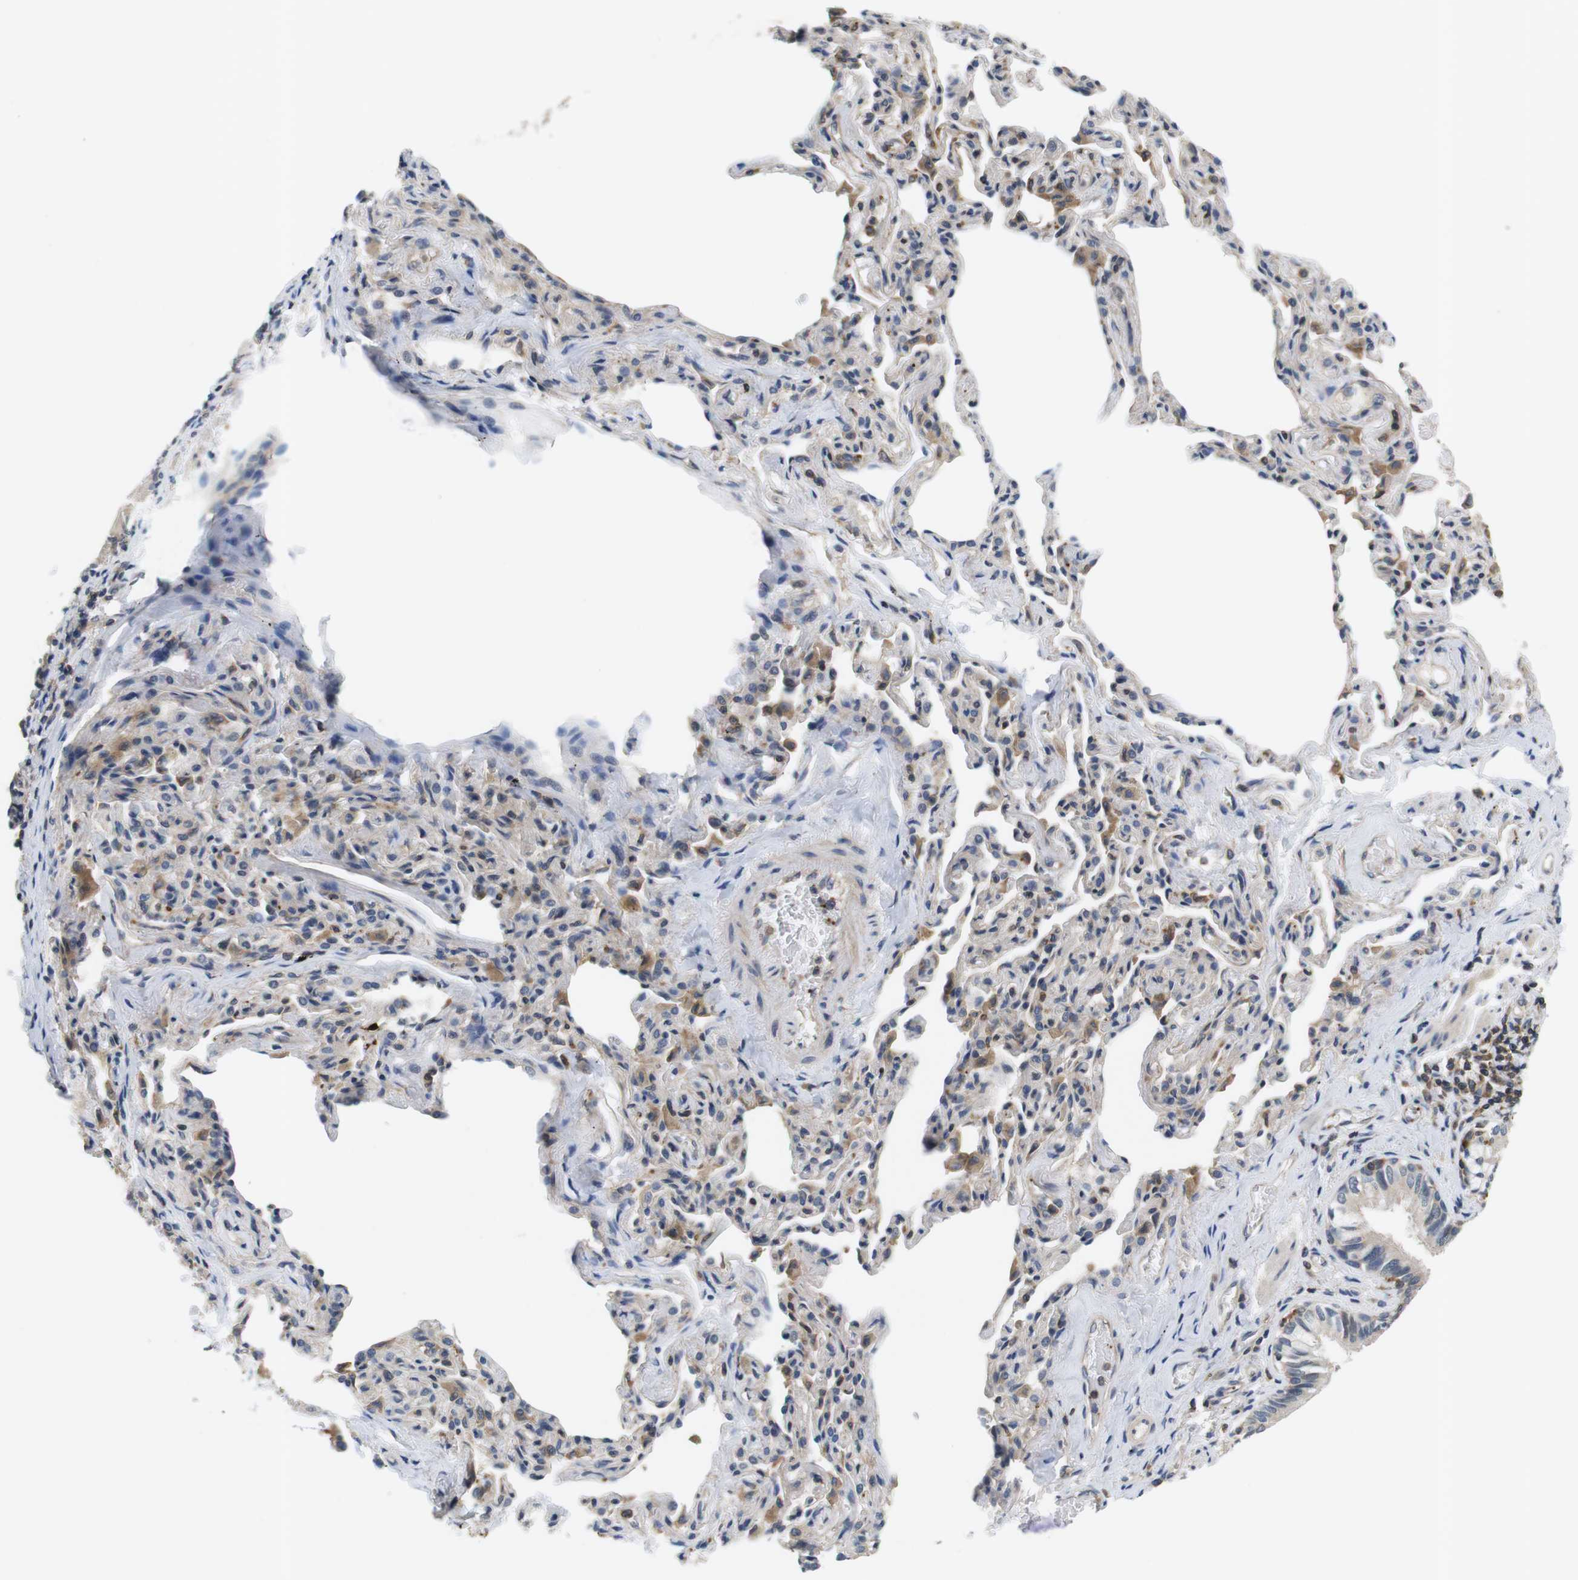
{"staining": {"intensity": "weak", "quantity": ">75%", "location": "cytoplasmic/membranous"}, "tissue": "bronchus", "cell_type": "Respiratory epithelial cells", "image_type": "normal", "snomed": [{"axis": "morphology", "description": "Normal tissue, NOS"}, {"axis": "topography", "description": "Bronchus"}, {"axis": "topography", "description": "Lung"}], "caption": "Bronchus stained with immunohistochemistry (IHC) reveals weak cytoplasmic/membranous positivity in approximately >75% of respiratory epithelial cells. (DAB (3,3'-diaminobenzidine) = brown stain, brightfield microscopy at high magnification).", "gene": "HERPUD2", "patient": {"sex": "male", "age": 64}}